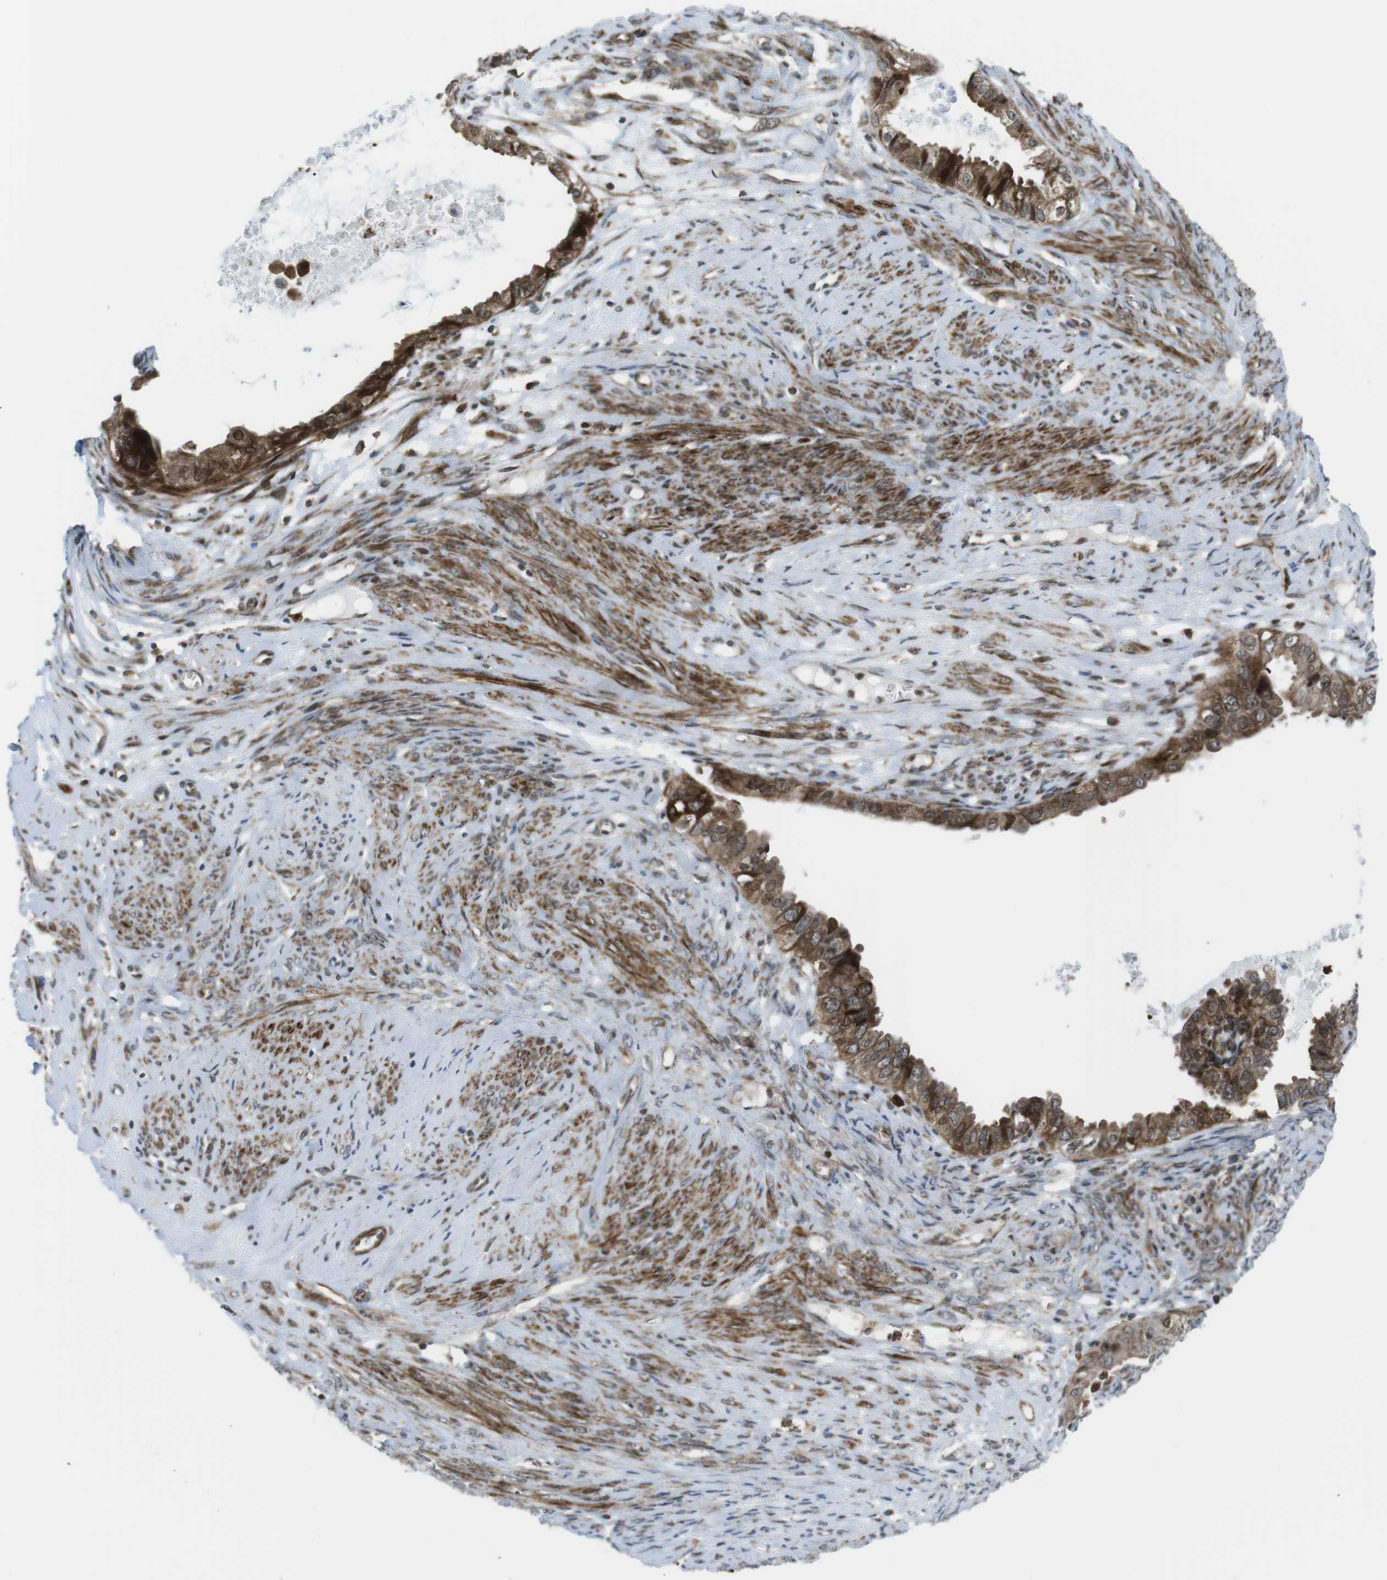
{"staining": {"intensity": "moderate", "quantity": ">75%", "location": "cytoplasmic/membranous,nuclear"}, "tissue": "cervical cancer", "cell_type": "Tumor cells", "image_type": "cancer", "snomed": [{"axis": "morphology", "description": "Normal tissue, NOS"}, {"axis": "morphology", "description": "Adenocarcinoma, NOS"}, {"axis": "topography", "description": "Cervix"}, {"axis": "topography", "description": "Endometrium"}], "caption": "Immunohistochemistry staining of adenocarcinoma (cervical), which shows medium levels of moderate cytoplasmic/membranous and nuclear positivity in approximately >75% of tumor cells indicating moderate cytoplasmic/membranous and nuclear protein staining. The staining was performed using DAB (brown) for protein detection and nuclei were counterstained in hematoxylin (blue).", "gene": "CUL7", "patient": {"sex": "female", "age": 86}}